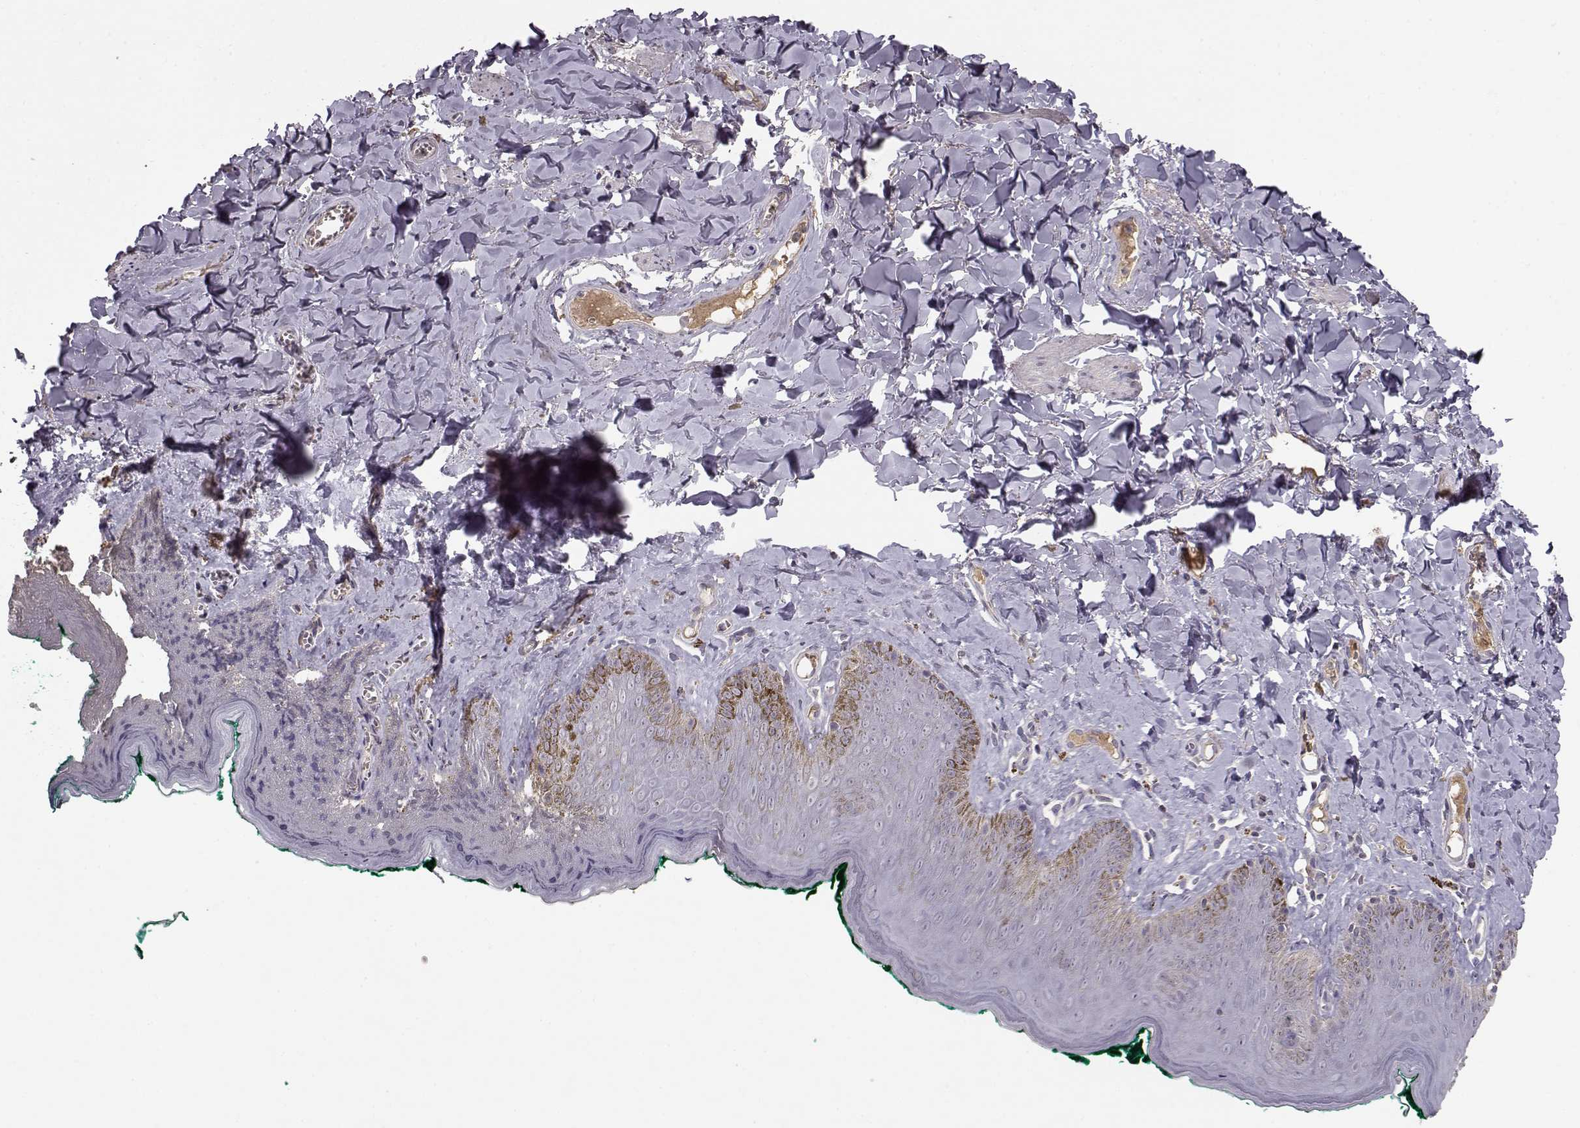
{"staining": {"intensity": "negative", "quantity": "none", "location": "none"}, "tissue": "skin", "cell_type": "Epidermal cells", "image_type": "normal", "snomed": [{"axis": "morphology", "description": "Normal tissue, NOS"}, {"axis": "topography", "description": "Vulva"}], "caption": "Skin stained for a protein using IHC shows no expression epidermal cells.", "gene": "PMCH", "patient": {"sex": "female", "age": 66}}